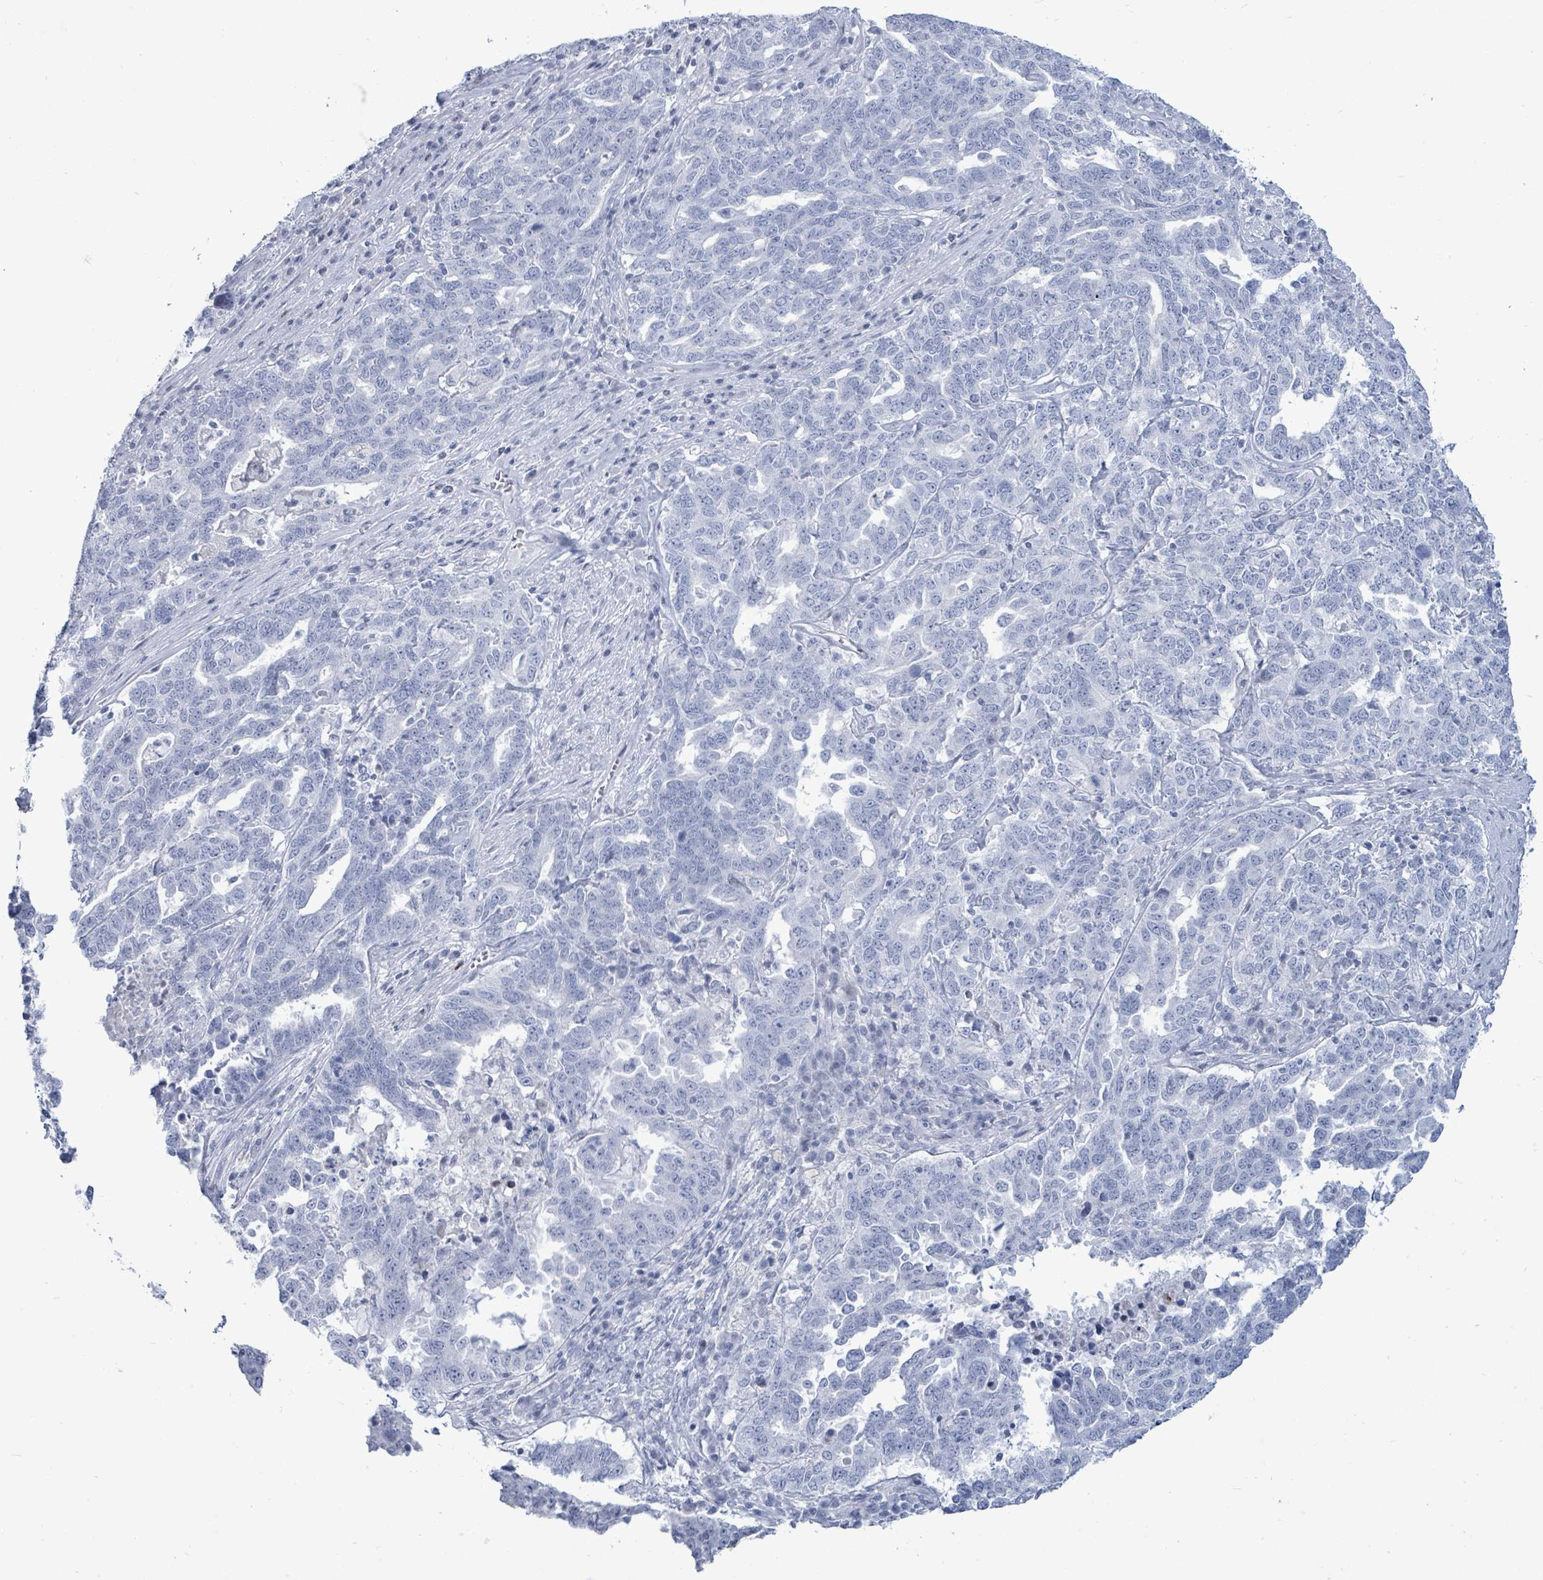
{"staining": {"intensity": "negative", "quantity": "none", "location": "none"}, "tissue": "ovarian cancer", "cell_type": "Tumor cells", "image_type": "cancer", "snomed": [{"axis": "morphology", "description": "Carcinoma, endometroid"}, {"axis": "topography", "description": "Ovary"}], "caption": "Immunohistochemistry (IHC) image of neoplastic tissue: endometroid carcinoma (ovarian) stained with DAB (3,3'-diaminobenzidine) shows no significant protein staining in tumor cells.", "gene": "MALL", "patient": {"sex": "female", "age": 62}}